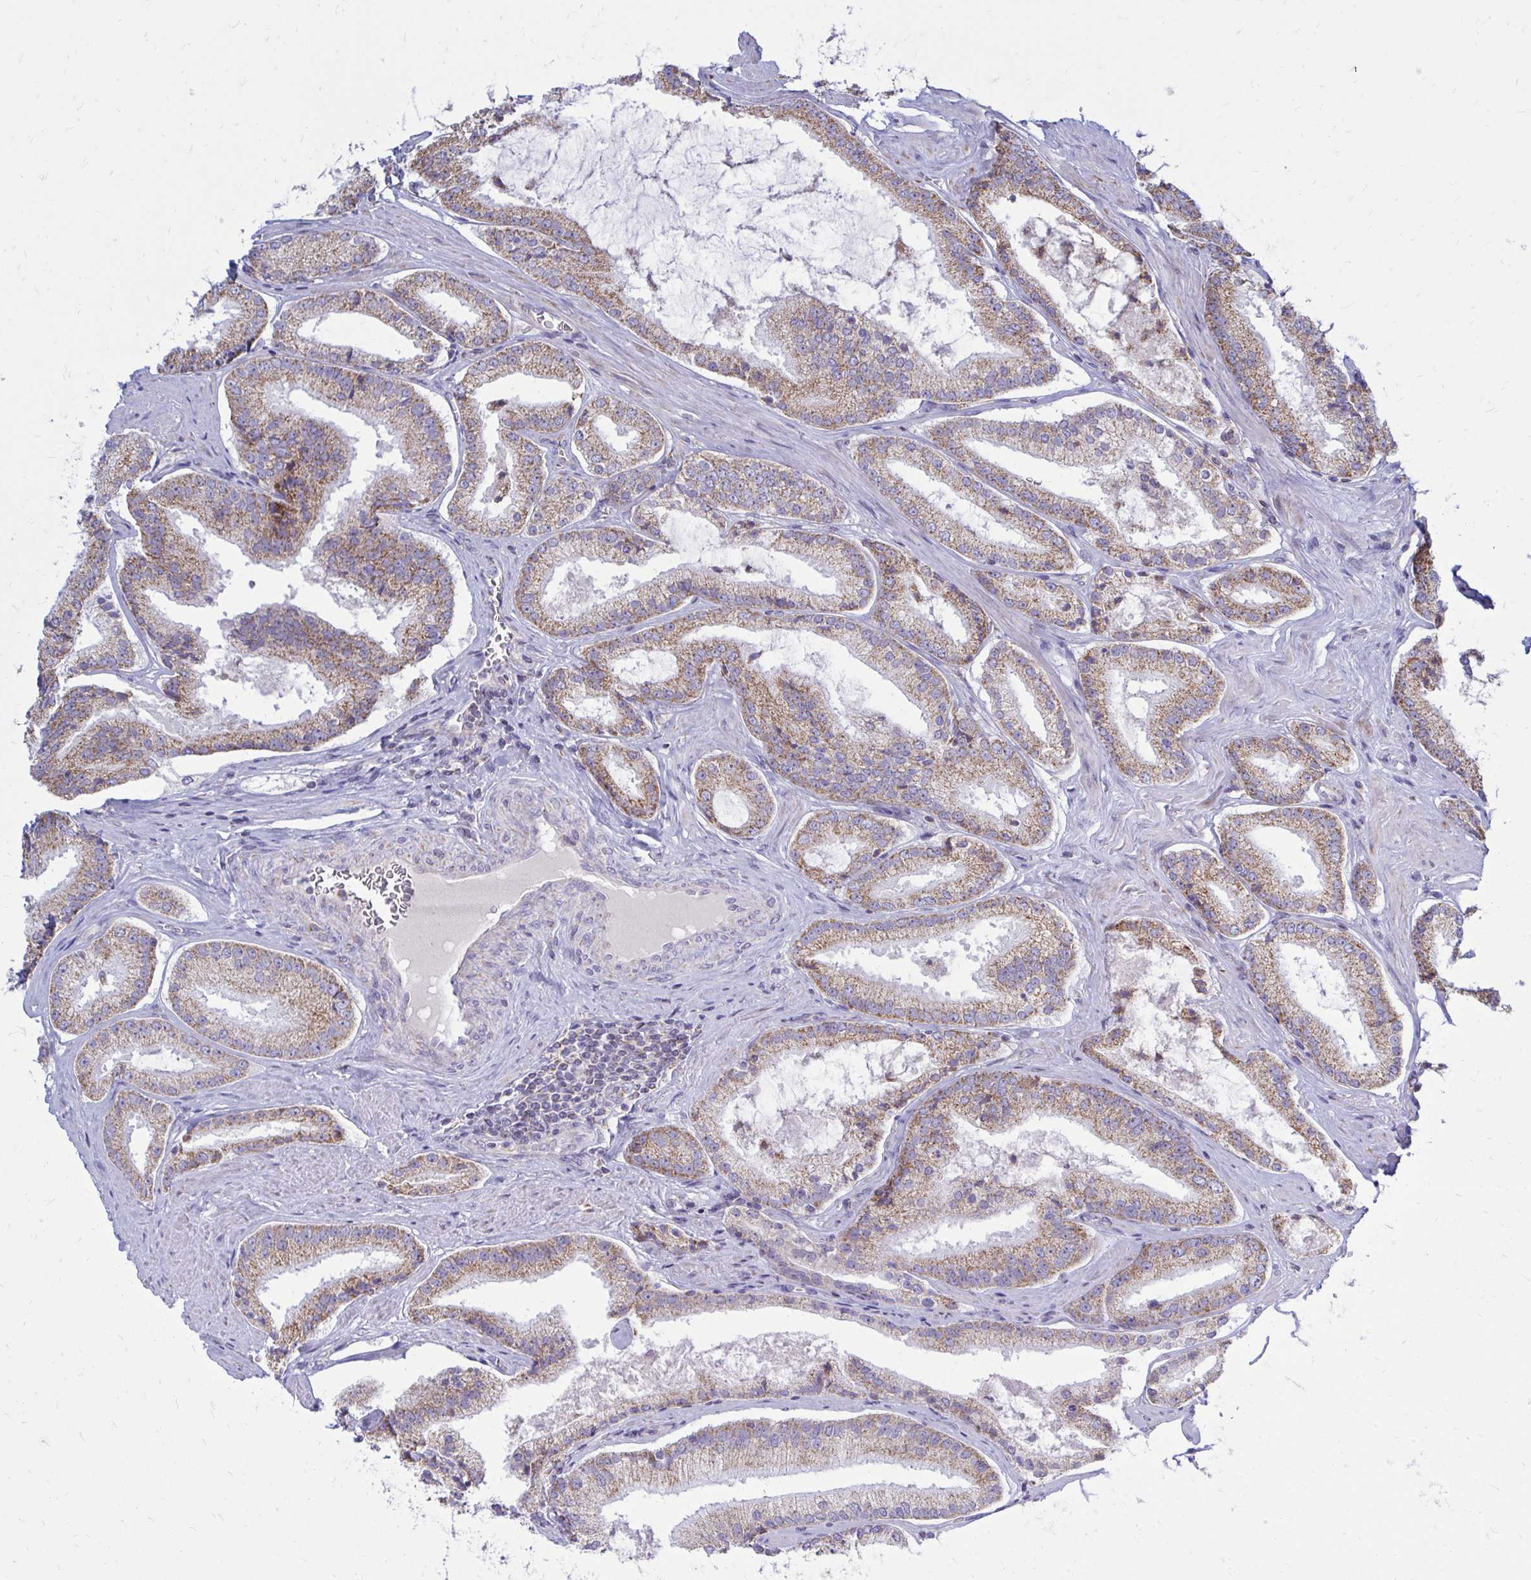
{"staining": {"intensity": "moderate", "quantity": ">75%", "location": "cytoplasmic/membranous"}, "tissue": "prostate cancer", "cell_type": "Tumor cells", "image_type": "cancer", "snomed": [{"axis": "morphology", "description": "Adenocarcinoma, High grade"}, {"axis": "topography", "description": "Prostate"}], "caption": "Prostate cancer was stained to show a protein in brown. There is medium levels of moderate cytoplasmic/membranous staining in approximately >75% of tumor cells.", "gene": "OR10R2", "patient": {"sex": "male", "age": 73}}